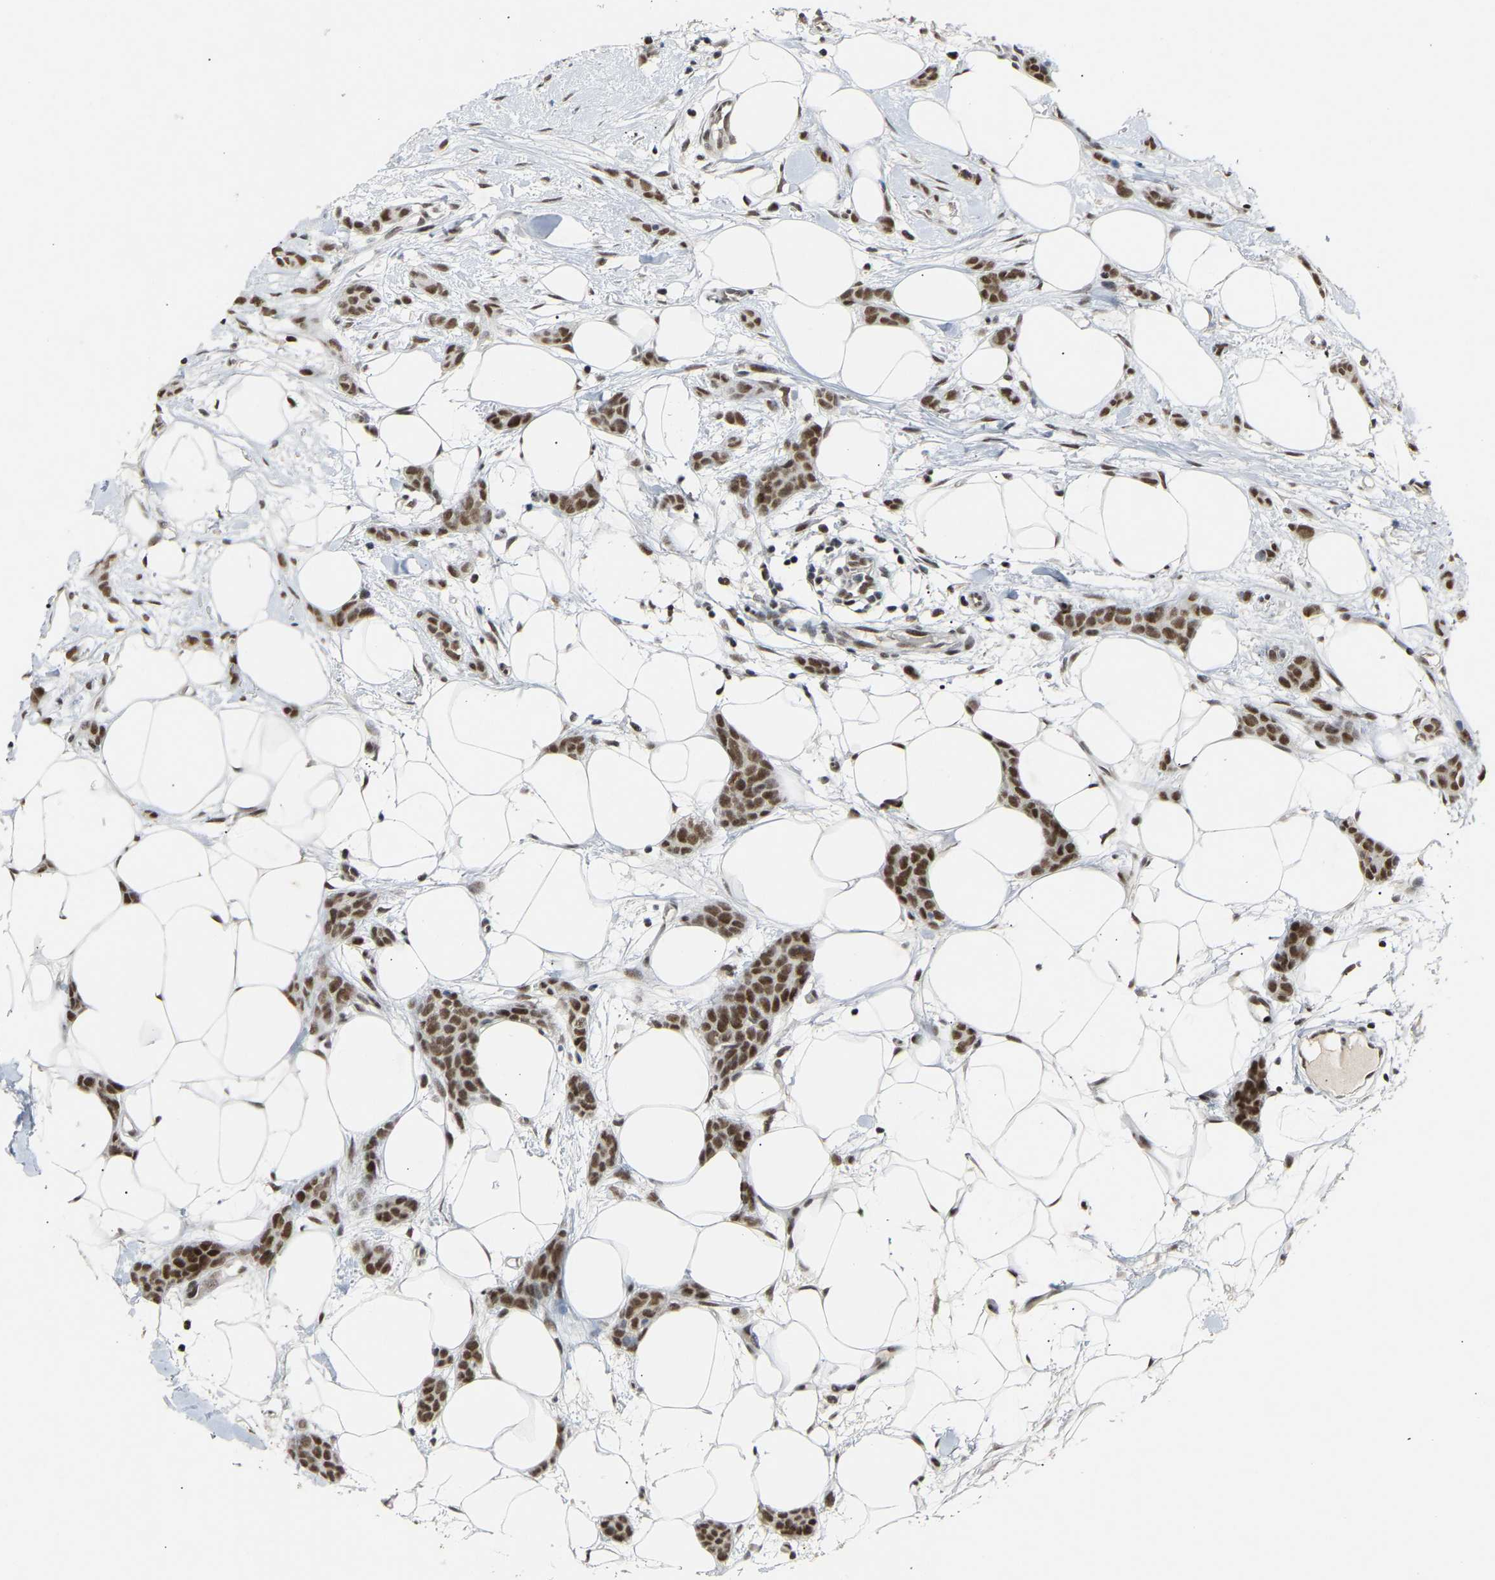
{"staining": {"intensity": "strong", "quantity": ">75%", "location": "nuclear"}, "tissue": "breast cancer", "cell_type": "Tumor cells", "image_type": "cancer", "snomed": [{"axis": "morphology", "description": "Lobular carcinoma"}, {"axis": "topography", "description": "Skin"}, {"axis": "topography", "description": "Breast"}], "caption": "Approximately >75% of tumor cells in human breast cancer (lobular carcinoma) show strong nuclear protein expression as visualized by brown immunohistochemical staining.", "gene": "NELFB", "patient": {"sex": "female", "age": 46}}